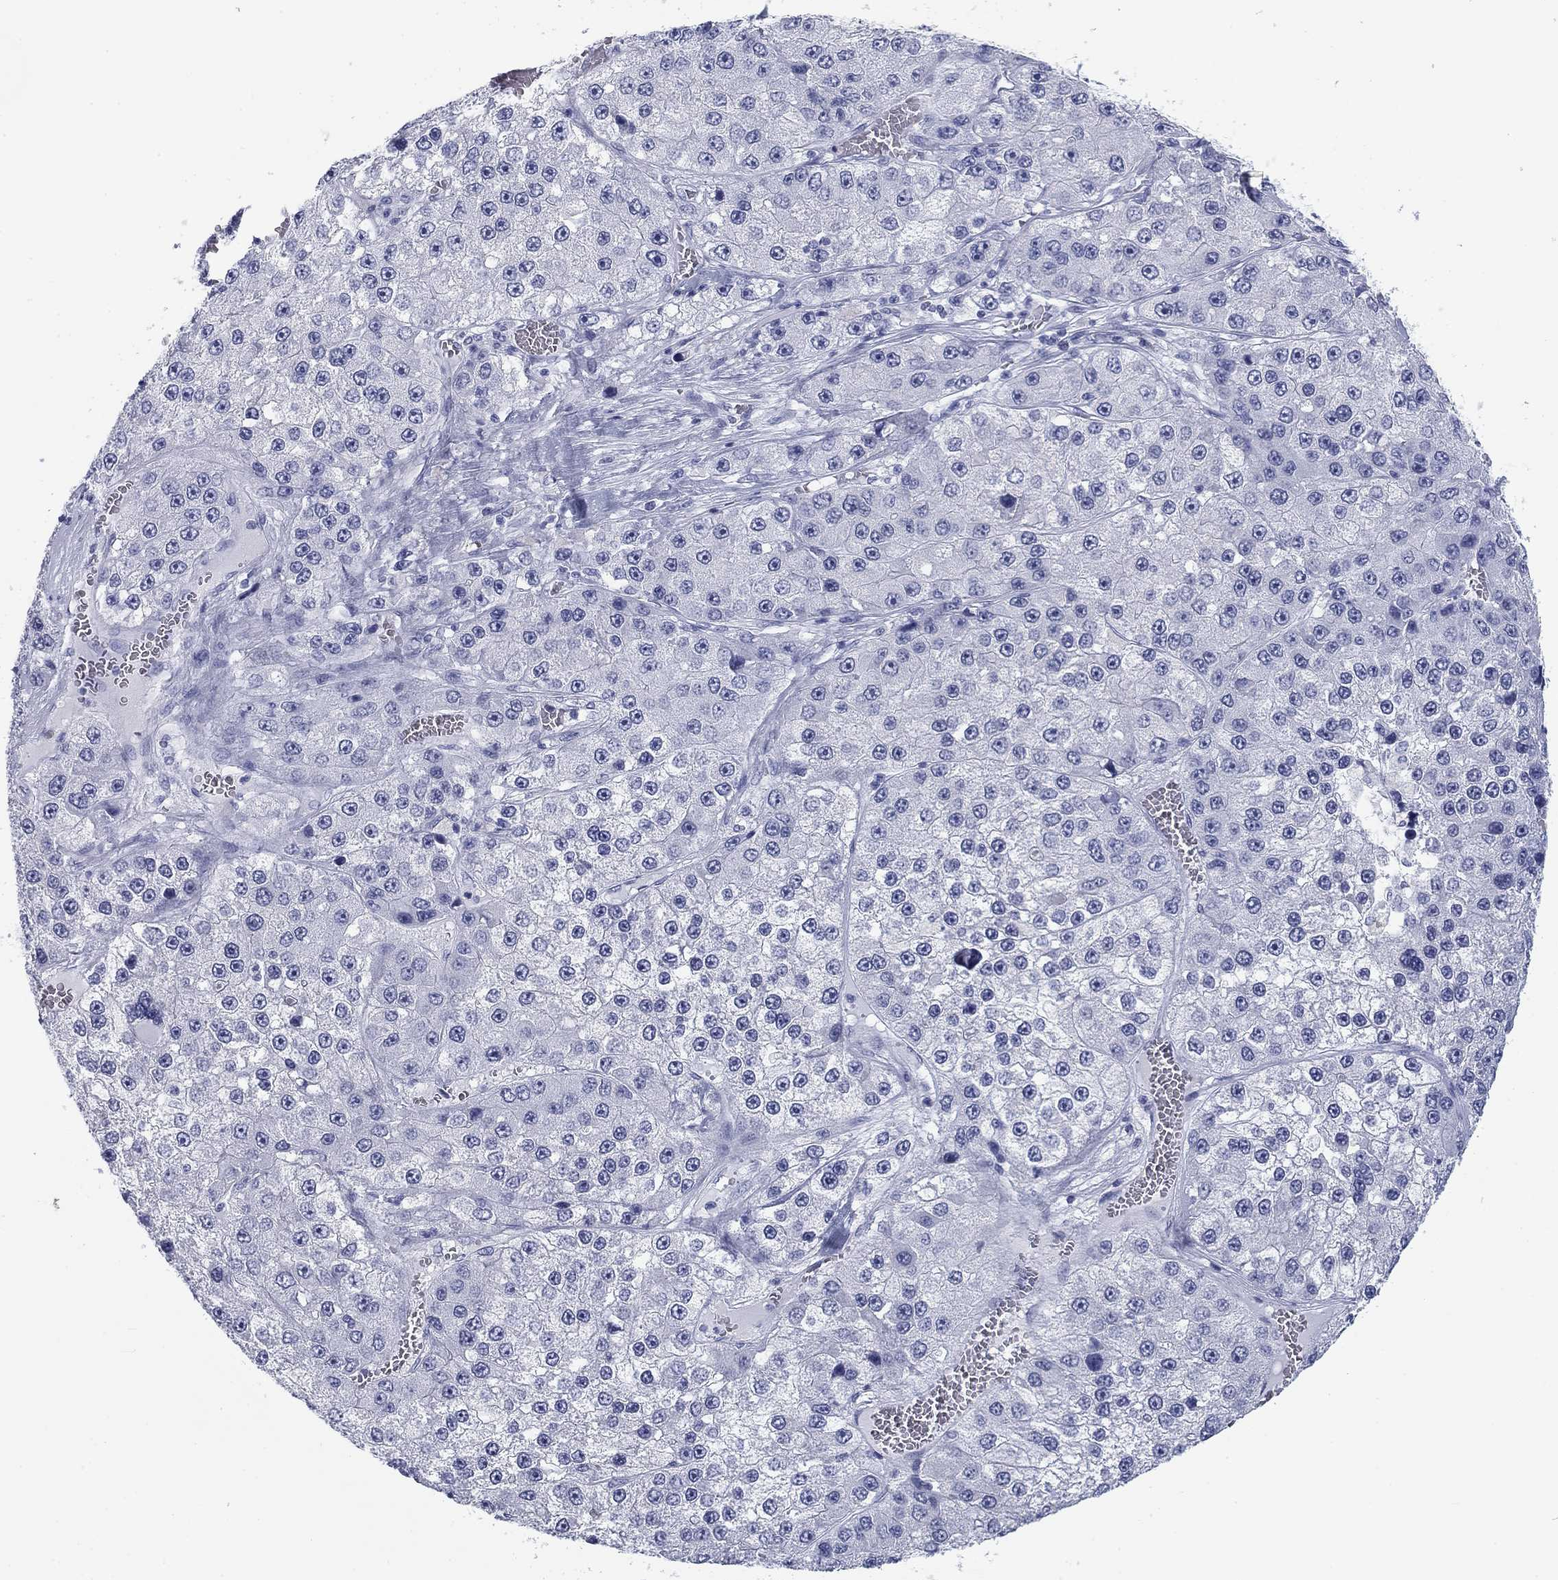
{"staining": {"intensity": "negative", "quantity": "none", "location": "none"}, "tissue": "liver cancer", "cell_type": "Tumor cells", "image_type": "cancer", "snomed": [{"axis": "morphology", "description": "Carcinoma, Hepatocellular, NOS"}, {"axis": "topography", "description": "Liver"}], "caption": "Immunohistochemistry of human hepatocellular carcinoma (liver) reveals no expression in tumor cells. (DAB immunohistochemistry (IHC), high magnification).", "gene": "CALB1", "patient": {"sex": "female", "age": 73}}